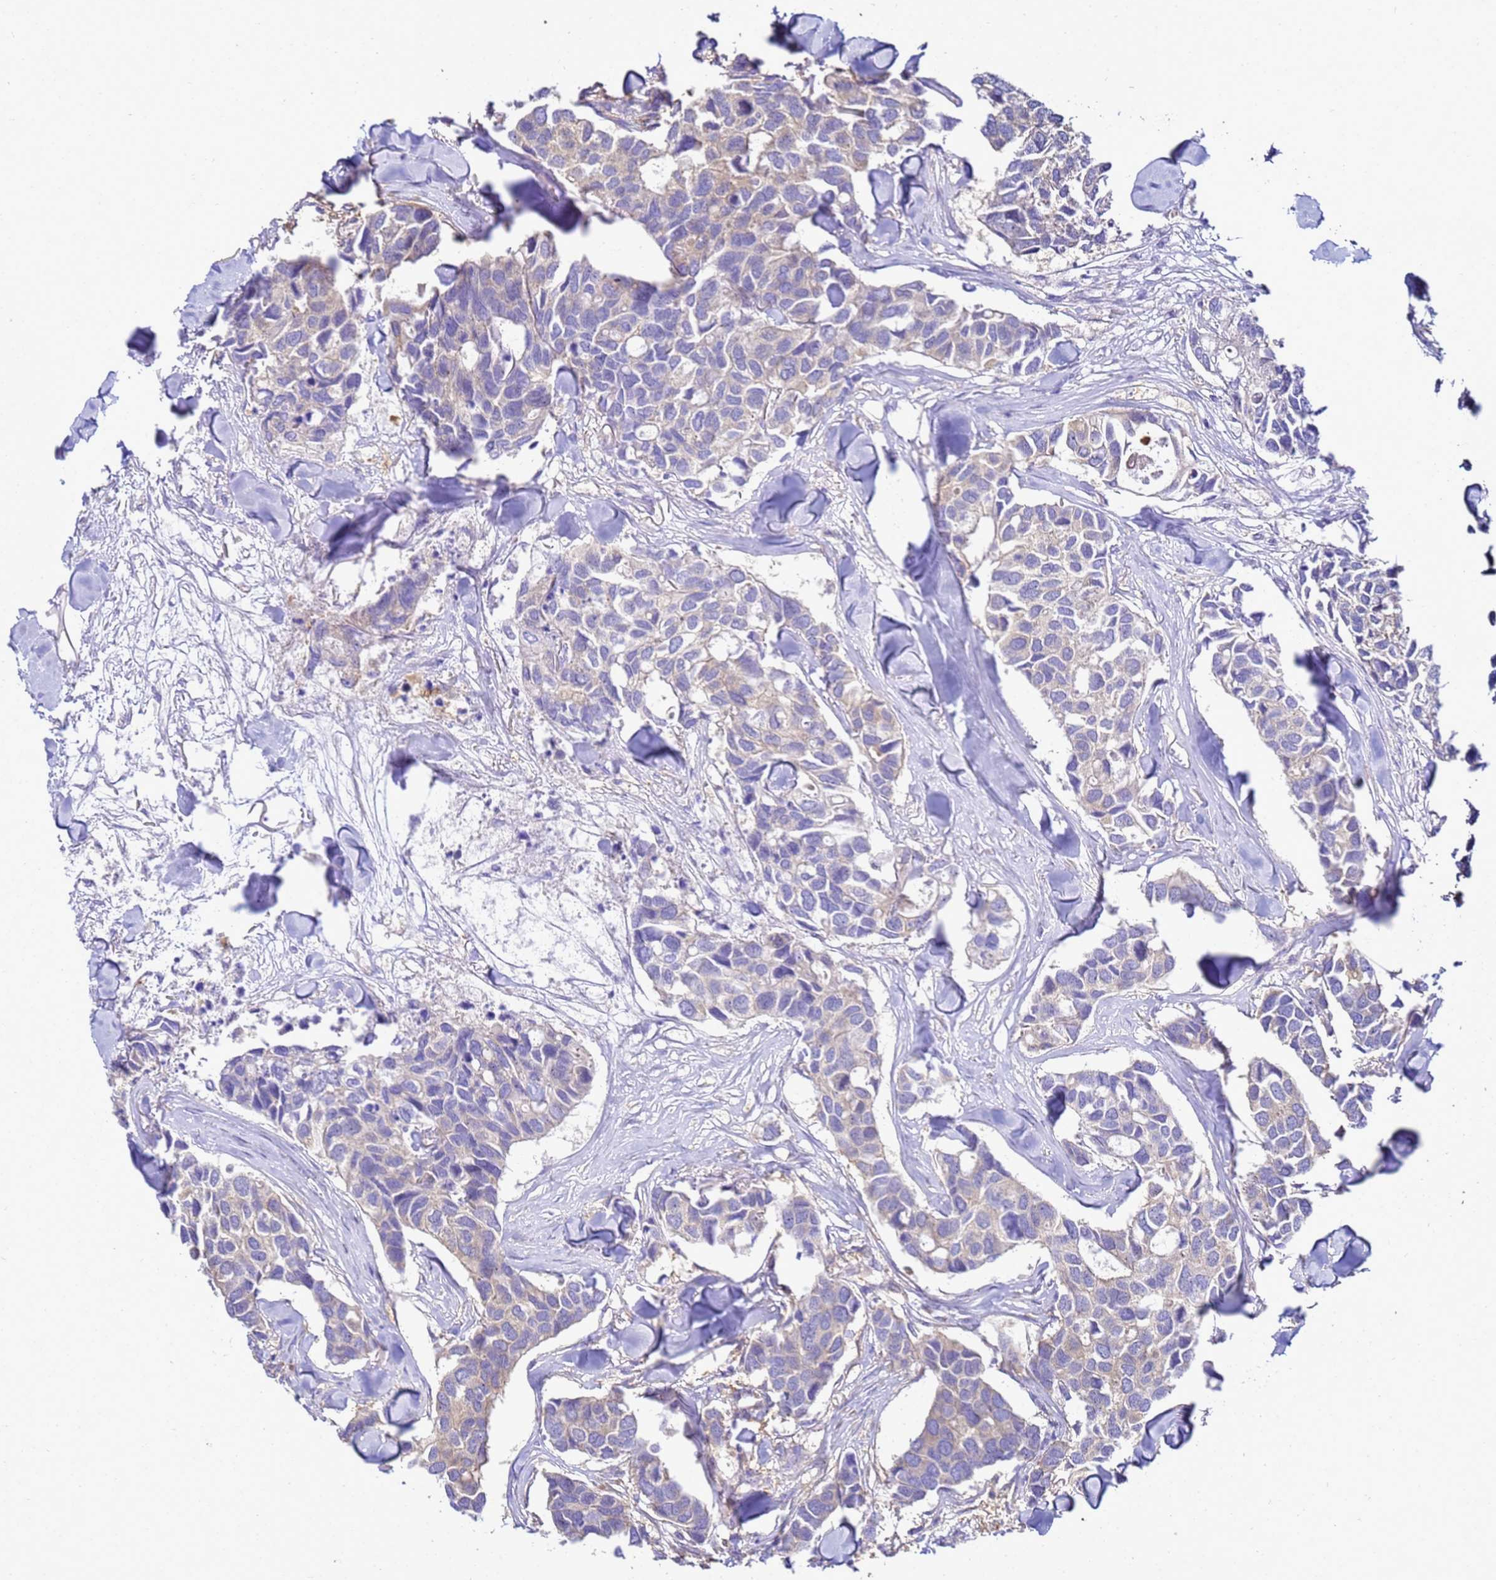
{"staining": {"intensity": "negative", "quantity": "none", "location": "none"}, "tissue": "breast cancer", "cell_type": "Tumor cells", "image_type": "cancer", "snomed": [{"axis": "morphology", "description": "Duct carcinoma"}, {"axis": "topography", "description": "Breast"}], "caption": "Infiltrating ductal carcinoma (breast) stained for a protein using IHC displays no positivity tumor cells.", "gene": "NARS1", "patient": {"sex": "female", "age": 83}}